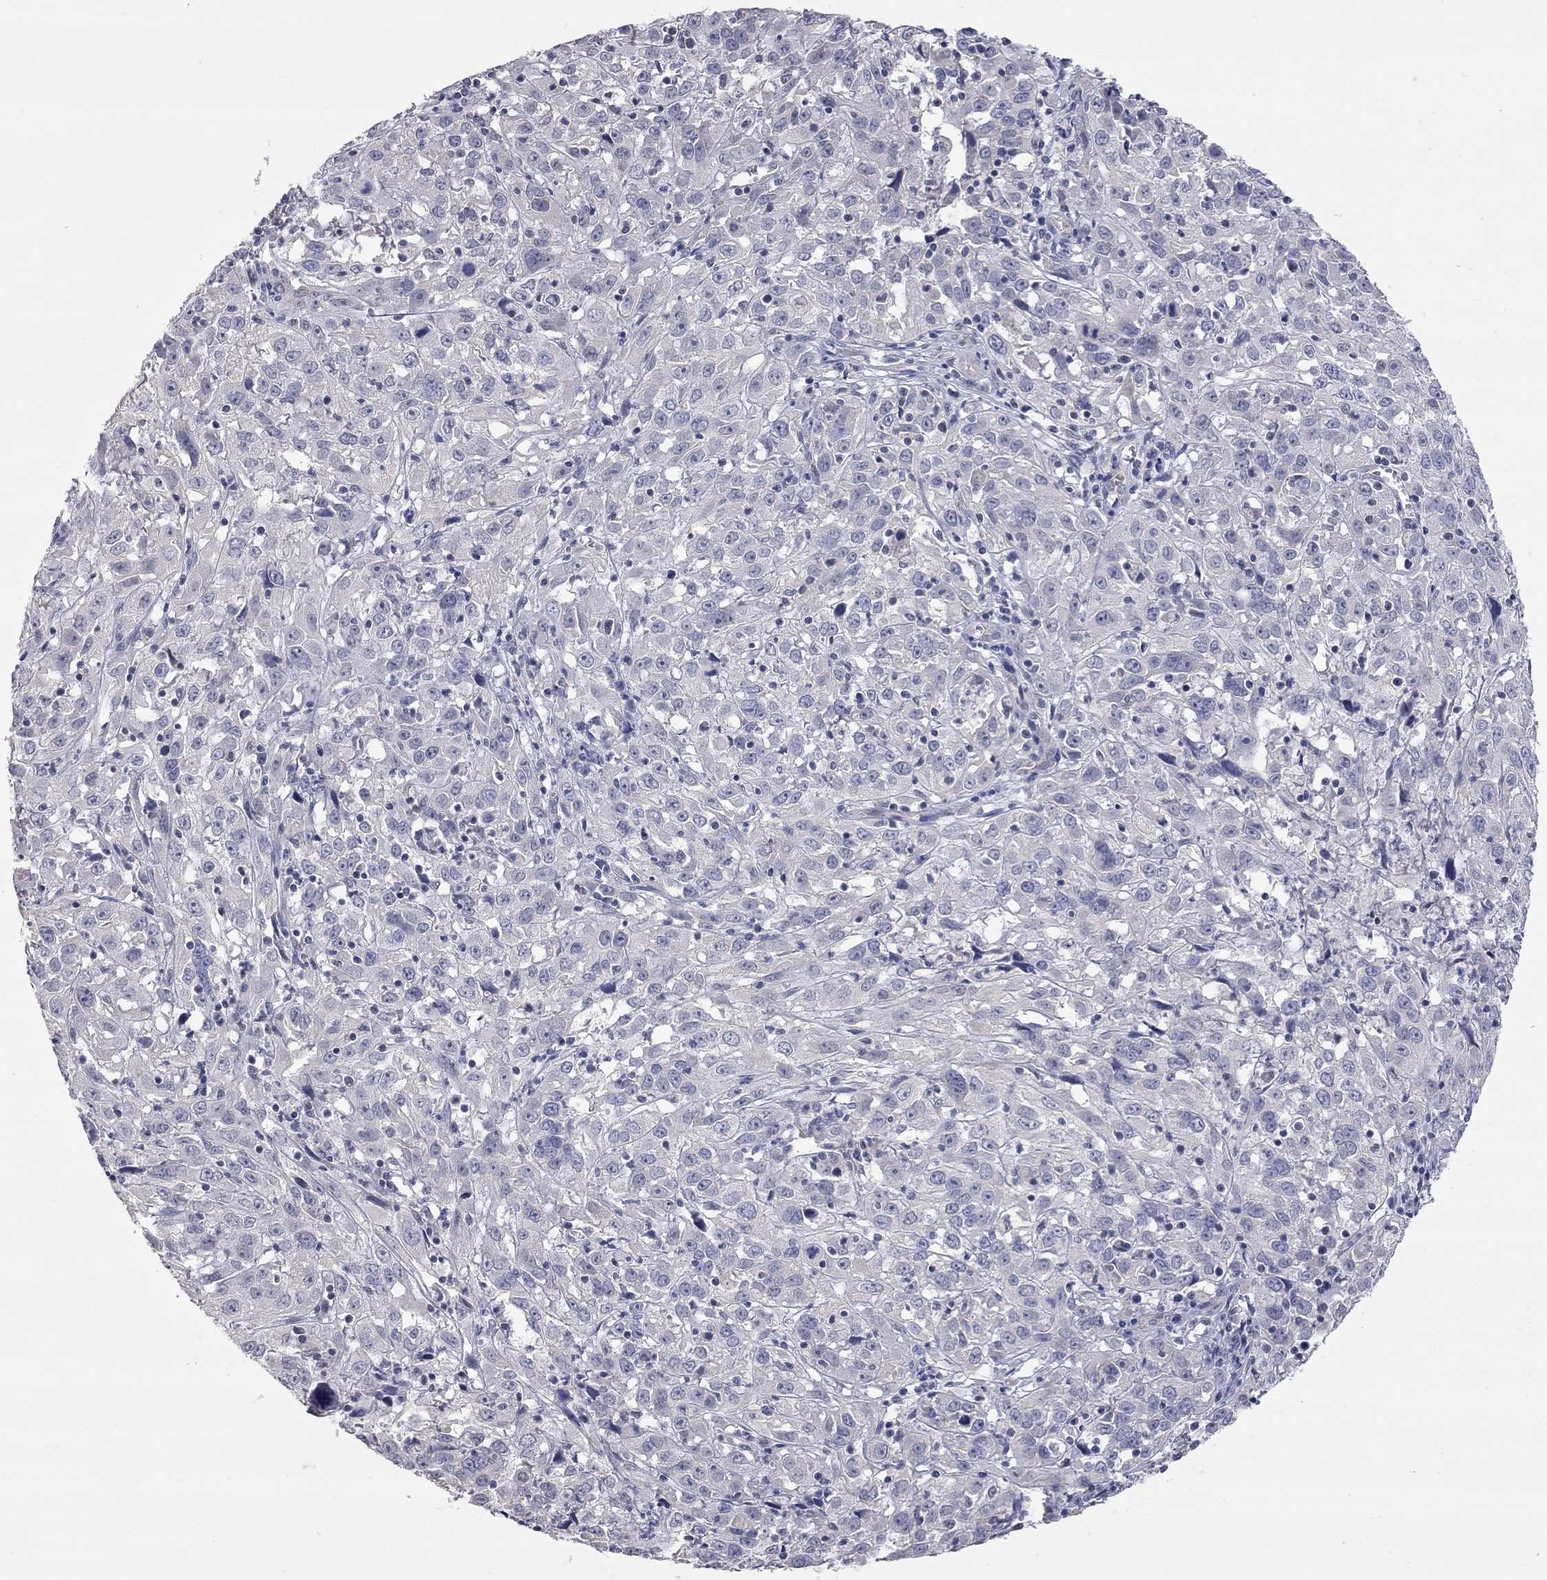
{"staining": {"intensity": "negative", "quantity": "none", "location": "none"}, "tissue": "cervical cancer", "cell_type": "Tumor cells", "image_type": "cancer", "snomed": [{"axis": "morphology", "description": "Squamous cell carcinoma, NOS"}, {"axis": "topography", "description": "Cervix"}], "caption": "This is an immunohistochemistry micrograph of human cervical squamous cell carcinoma. There is no expression in tumor cells.", "gene": "OPRK1", "patient": {"sex": "female", "age": 32}}